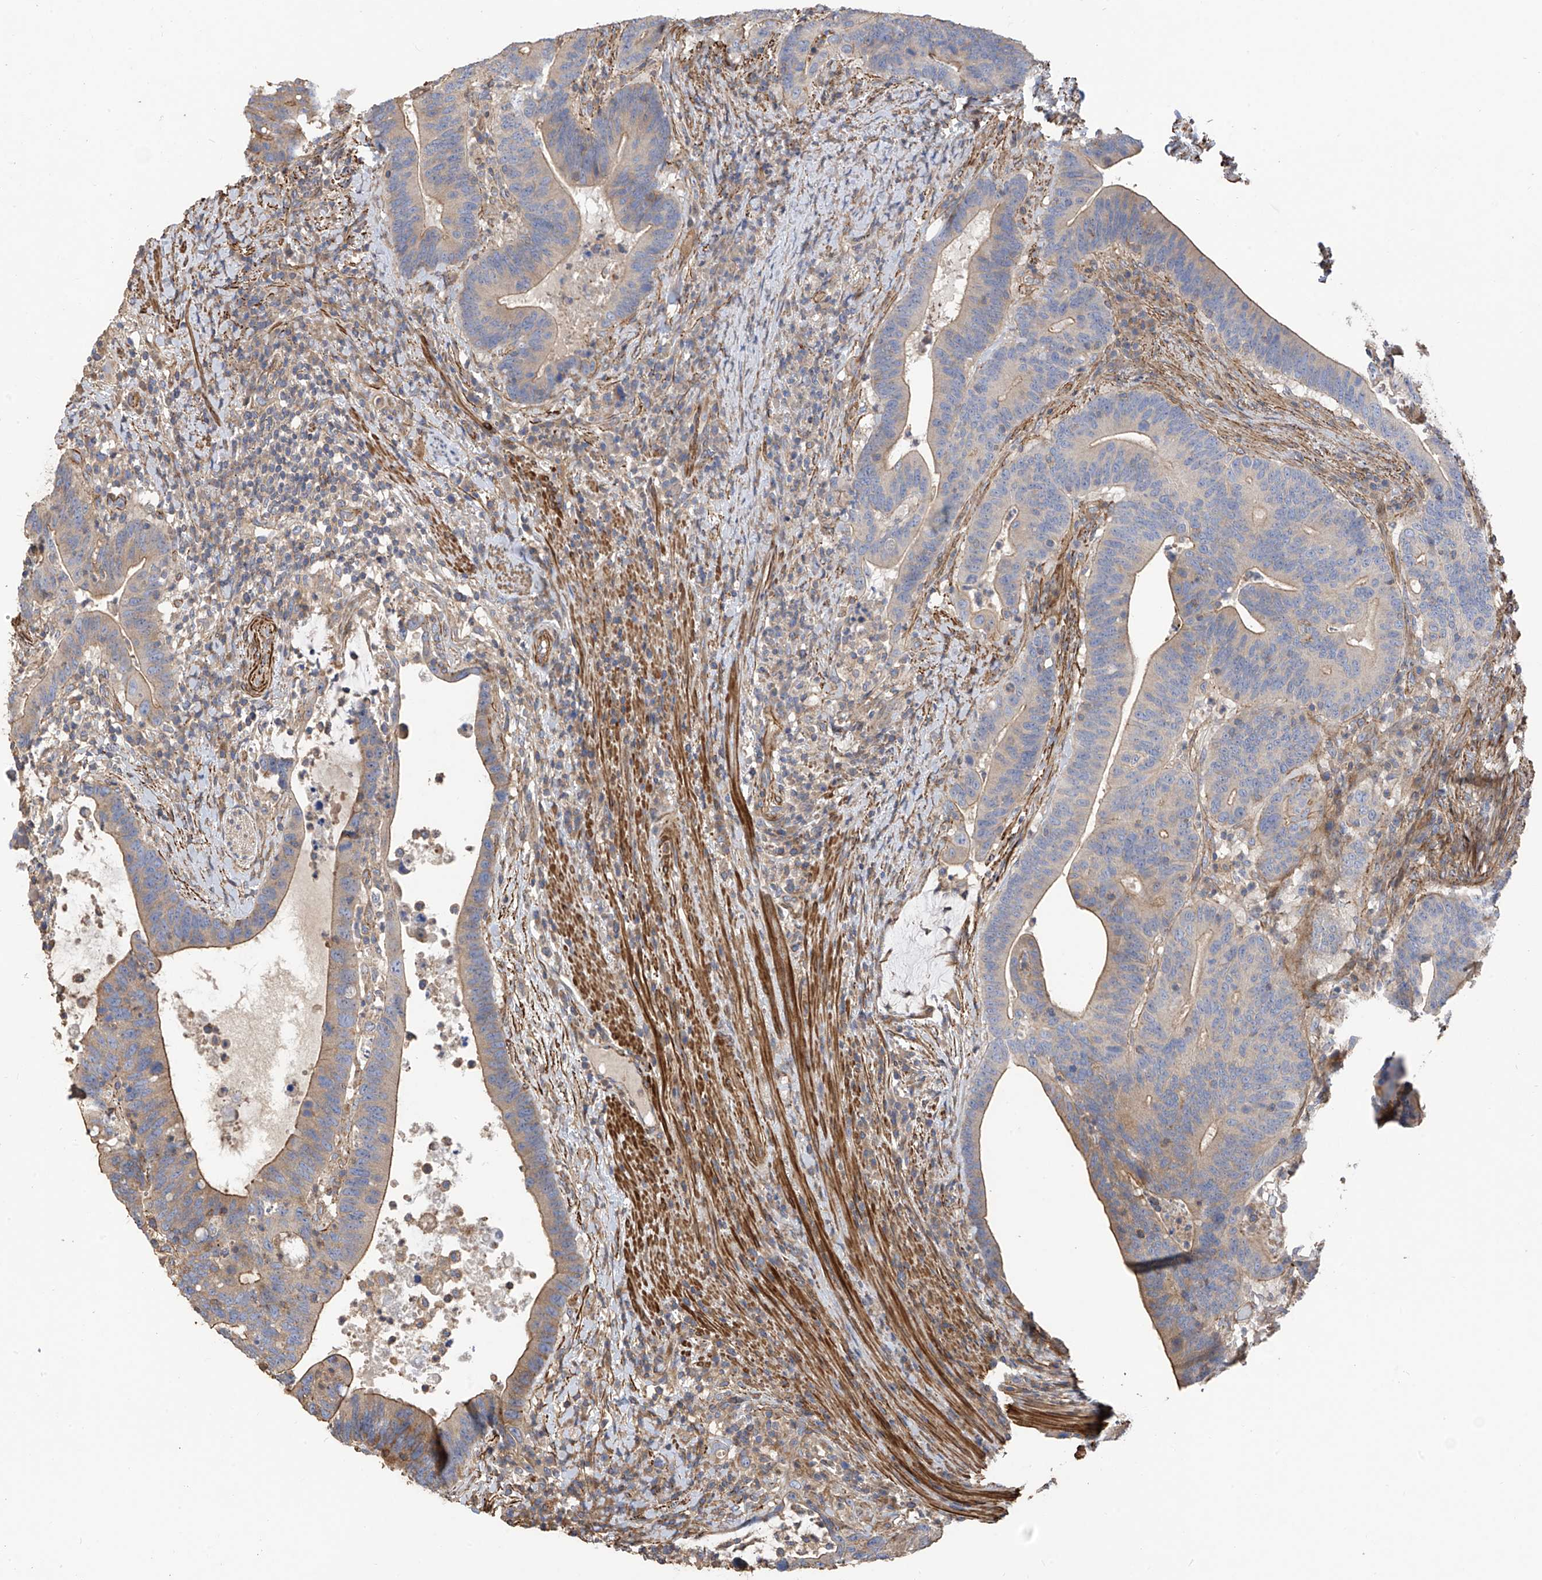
{"staining": {"intensity": "moderate", "quantity": "25%-75%", "location": "cytoplasmic/membranous"}, "tissue": "colorectal cancer", "cell_type": "Tumor cells", "image_type": "cancer", "snomed": [{"axis": "morphology", "description": "Adenocarcinoma, NOS"}, {"axis": "topography", "description": "Colon"}], "caption": "Protein expression analysis of adenocarcinoma (colorectal) demonstrates moderate cytoplasmic/membranous expression in approximately 25%-75% of tumor cells.", "gene": "SLC43A3", "patient": {"sex": "female", "age": 66}}